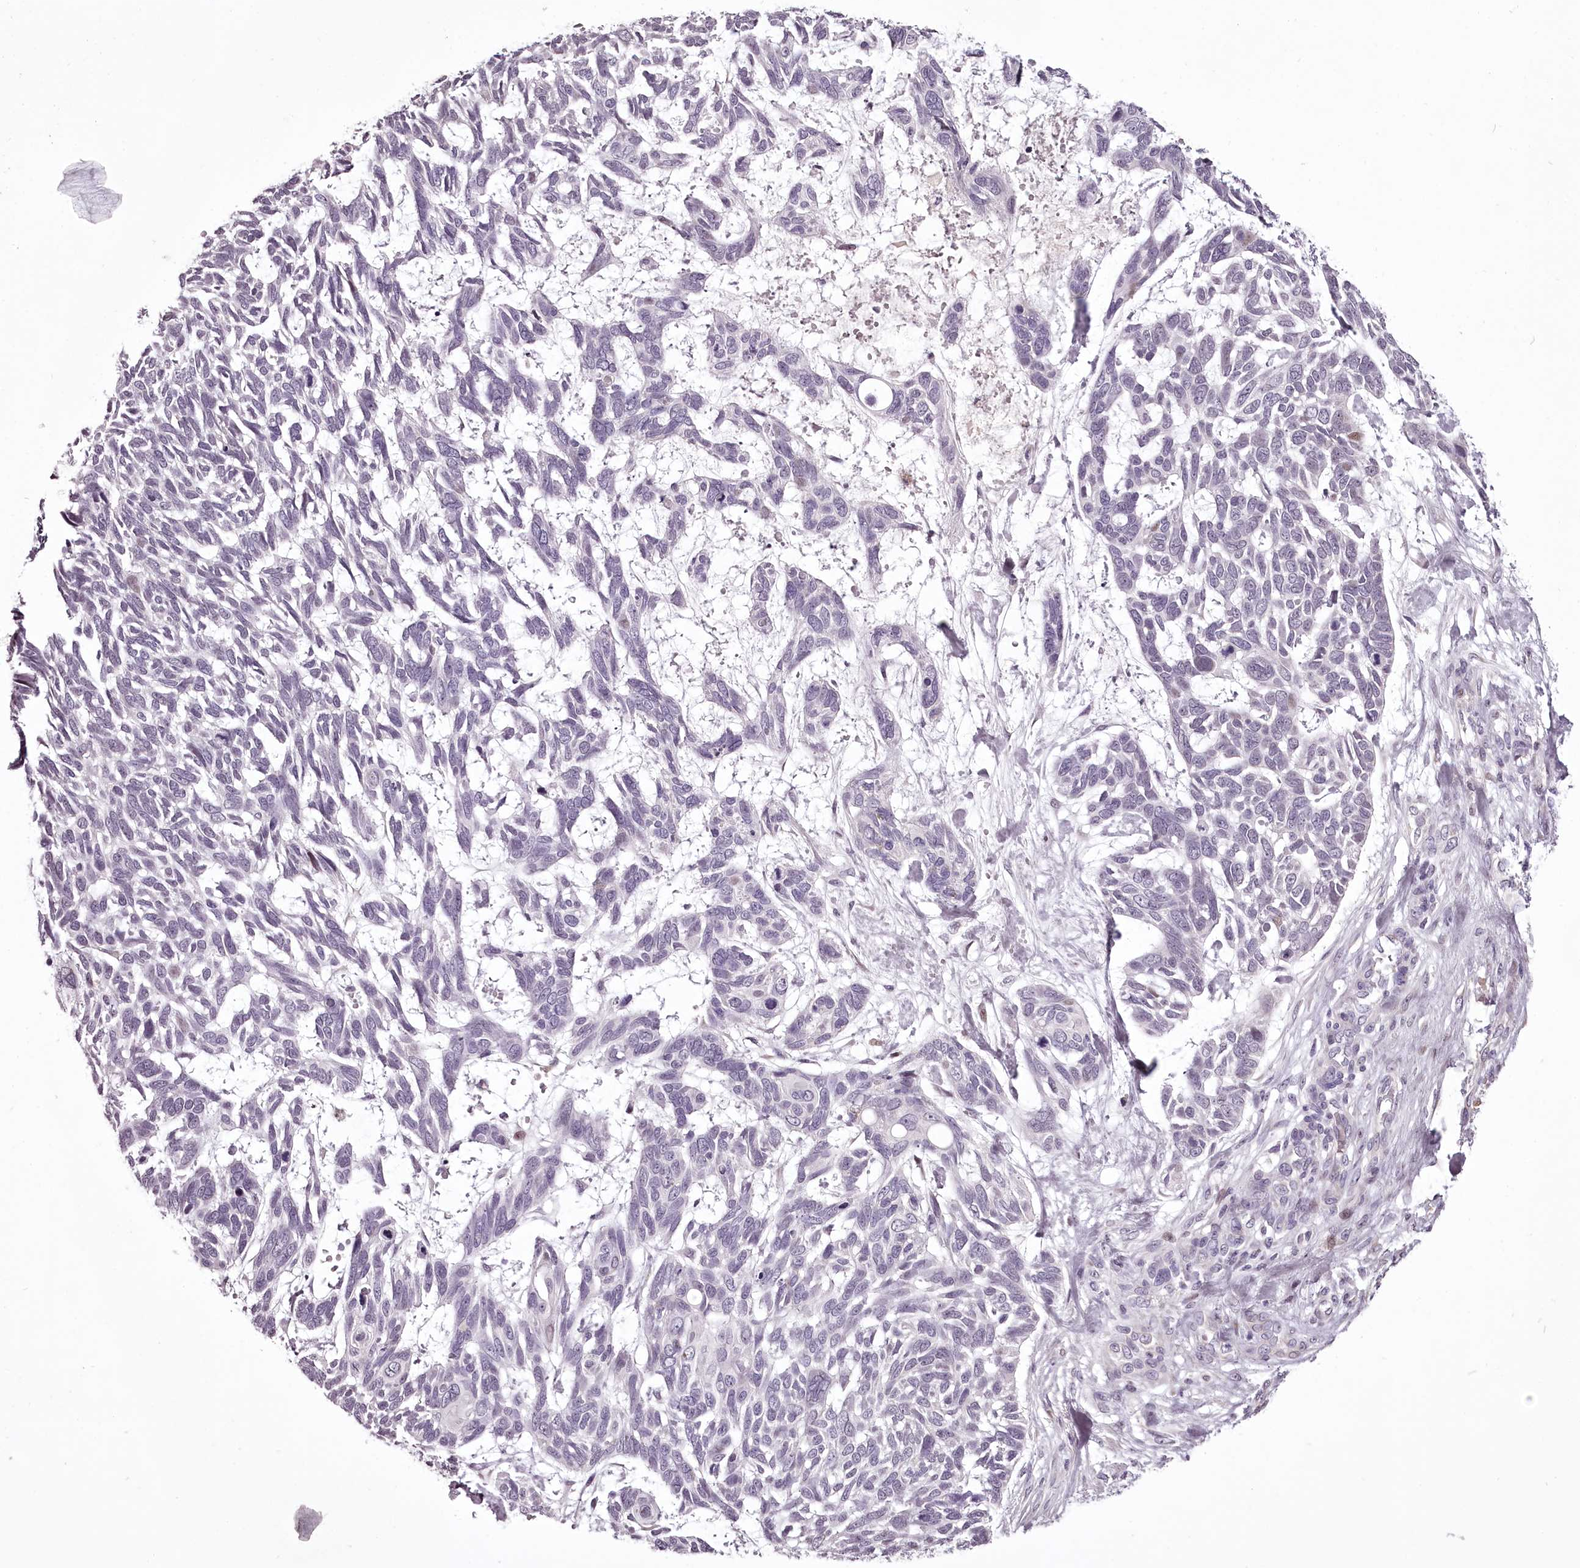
{"staining": {"intensity": "negative", "quantity": "none", "location": "none"}, "tissue": "skin cancer", "cell_type": "Tumor cells", "image_type": "cancer", "snomed": [{"axis": "morphology", "description": "Basal cell carcinoma"}, {"axis": "topography", "description": "Skin"}], "caption": "This is a histopathology image of IHC staining of basal cell carcinoma (skin), which shows no positivity in tumor cells.", "gene": "C1orf56", "patient": {"sex": "male", "age": 88}}